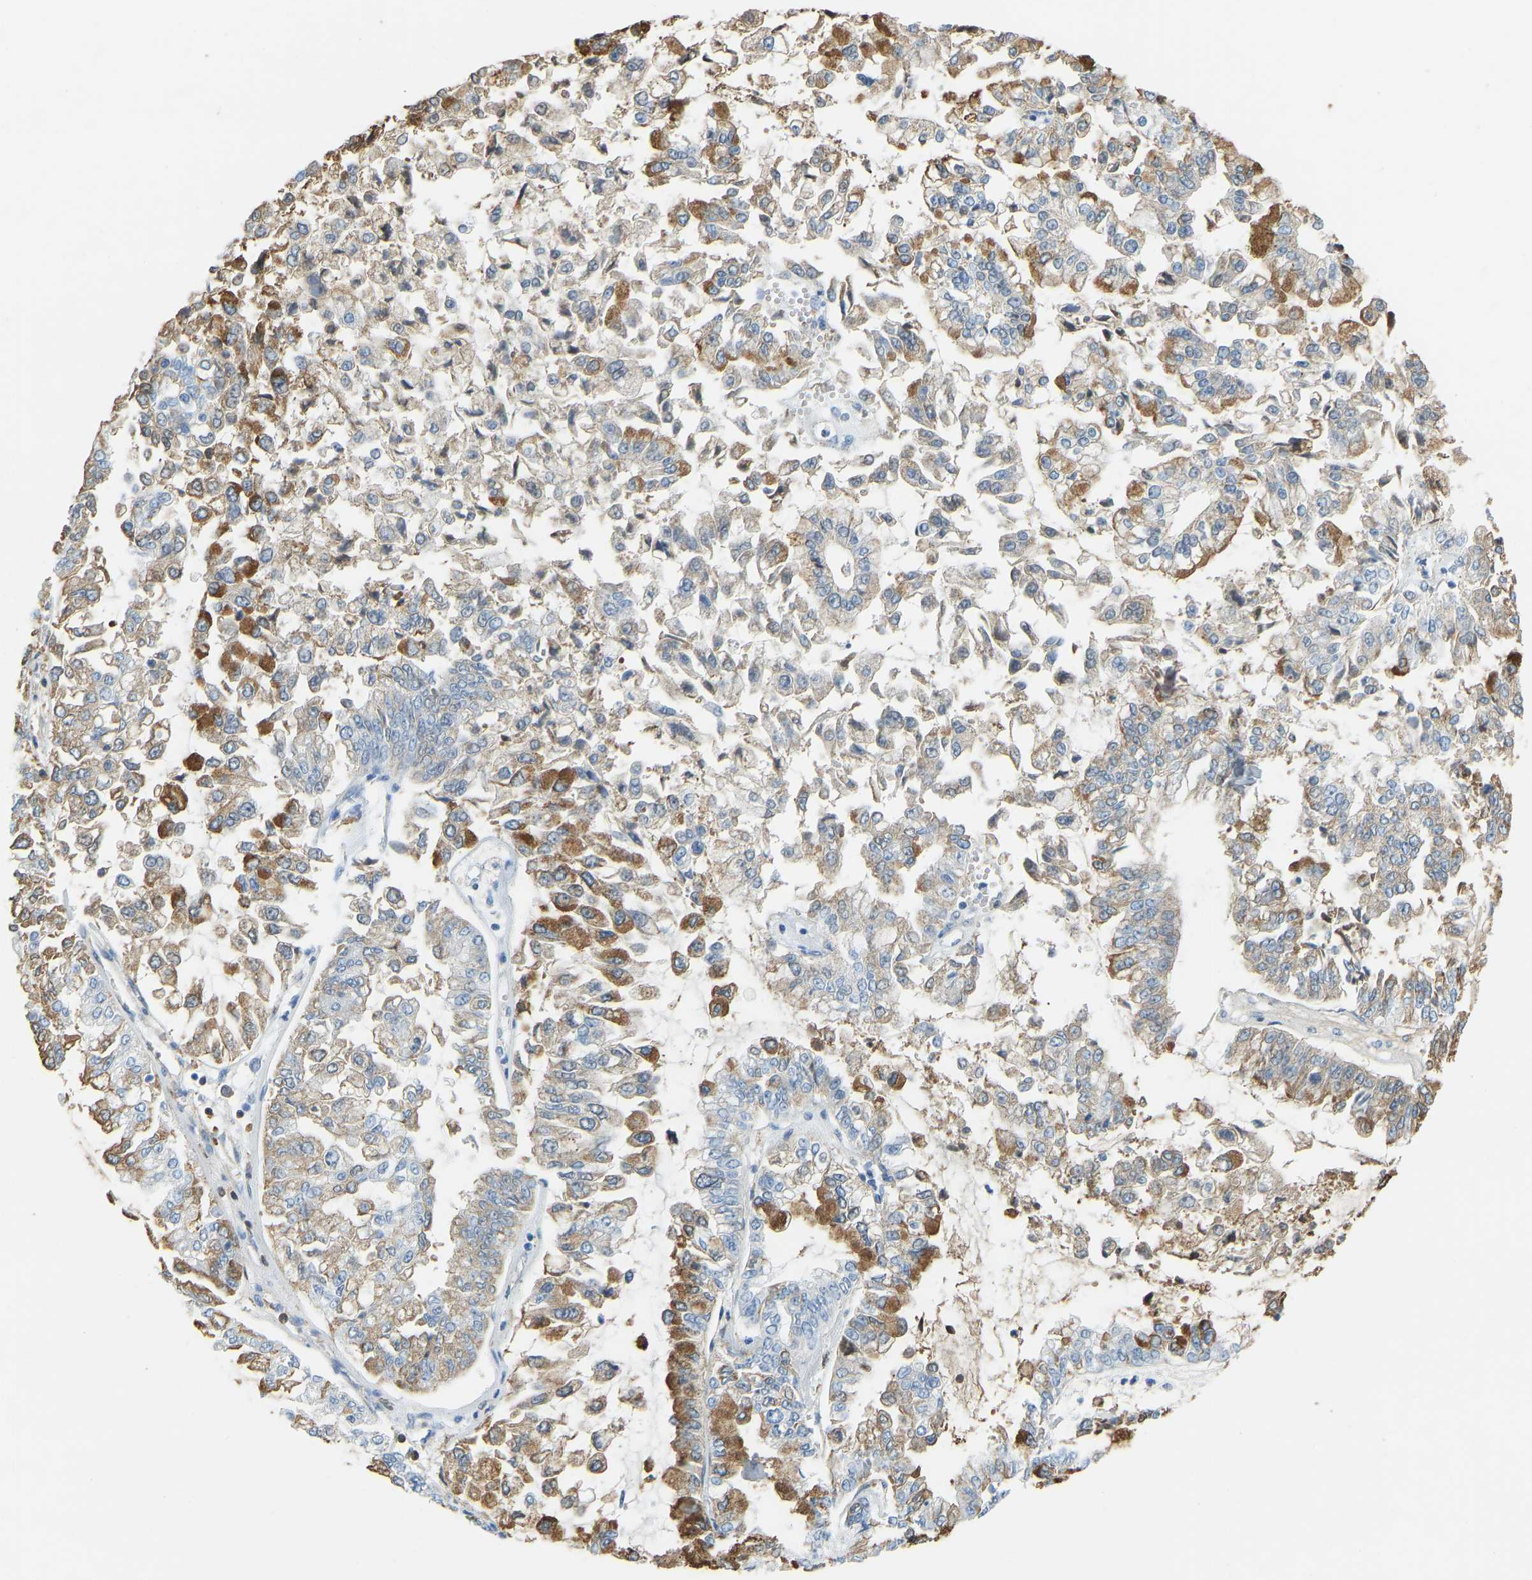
{"staining": {"intensity": "moderate", "quantity": "25%-75%", "location": "cytoplasmic/membranous"}, "tissue": "liver cancer", "cell_type": "Tumor cells", "image_type": "cancer", "snomed": [{"axis": "morphology", "description": "Cholangiocarcinoma"}, {"axis": "topography", "description": "Liver"}], "caption": "The histopathology image displays immunohistochemical staining of liver cancer. There is moderate cytoplasmic/membranous staining is identified in about 25%-75% of tumor cells.", "gene": "THBS4", "patient": {"sex": "female", "age": 79}}